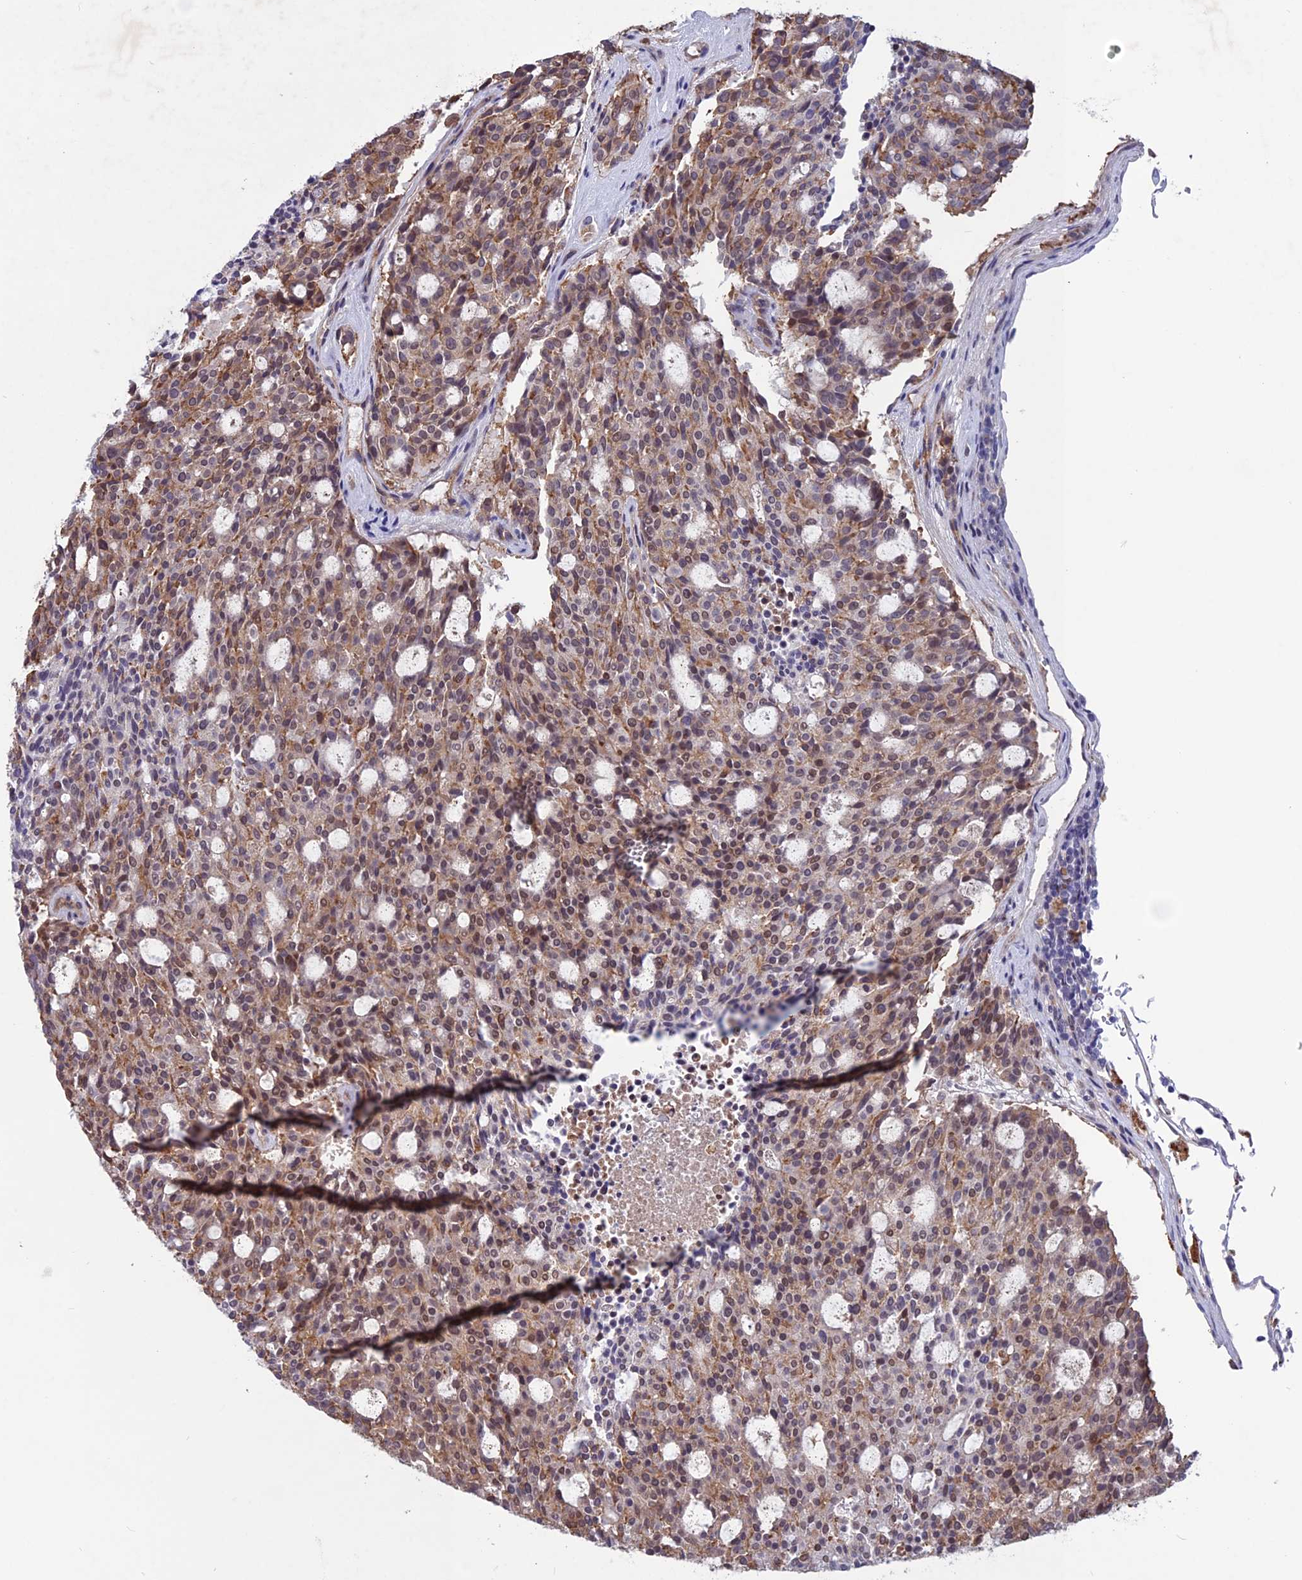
{"staining": {"intensity": "moderate", "quantity": "25%-75%", "location": "cytoplasmic/membranous,nuclear"}, "tissue": "carcinoid", "cell_type": "Tumor cells", "image_type": "cancer", "snomed": [{"axis": "morphology", "description": "Carcinoid, malignant, NOS"}, {"axis": "topography", "description": "Pancreas"}], "caption": "Carcinoid (malignant) tissue demonstrates moderate cytoplasmic/membranous and nuclear positivity in about 25%-75% of tumor cells", "gene": "FKBPL", "patient": {"sex": "female", "age": 54}}